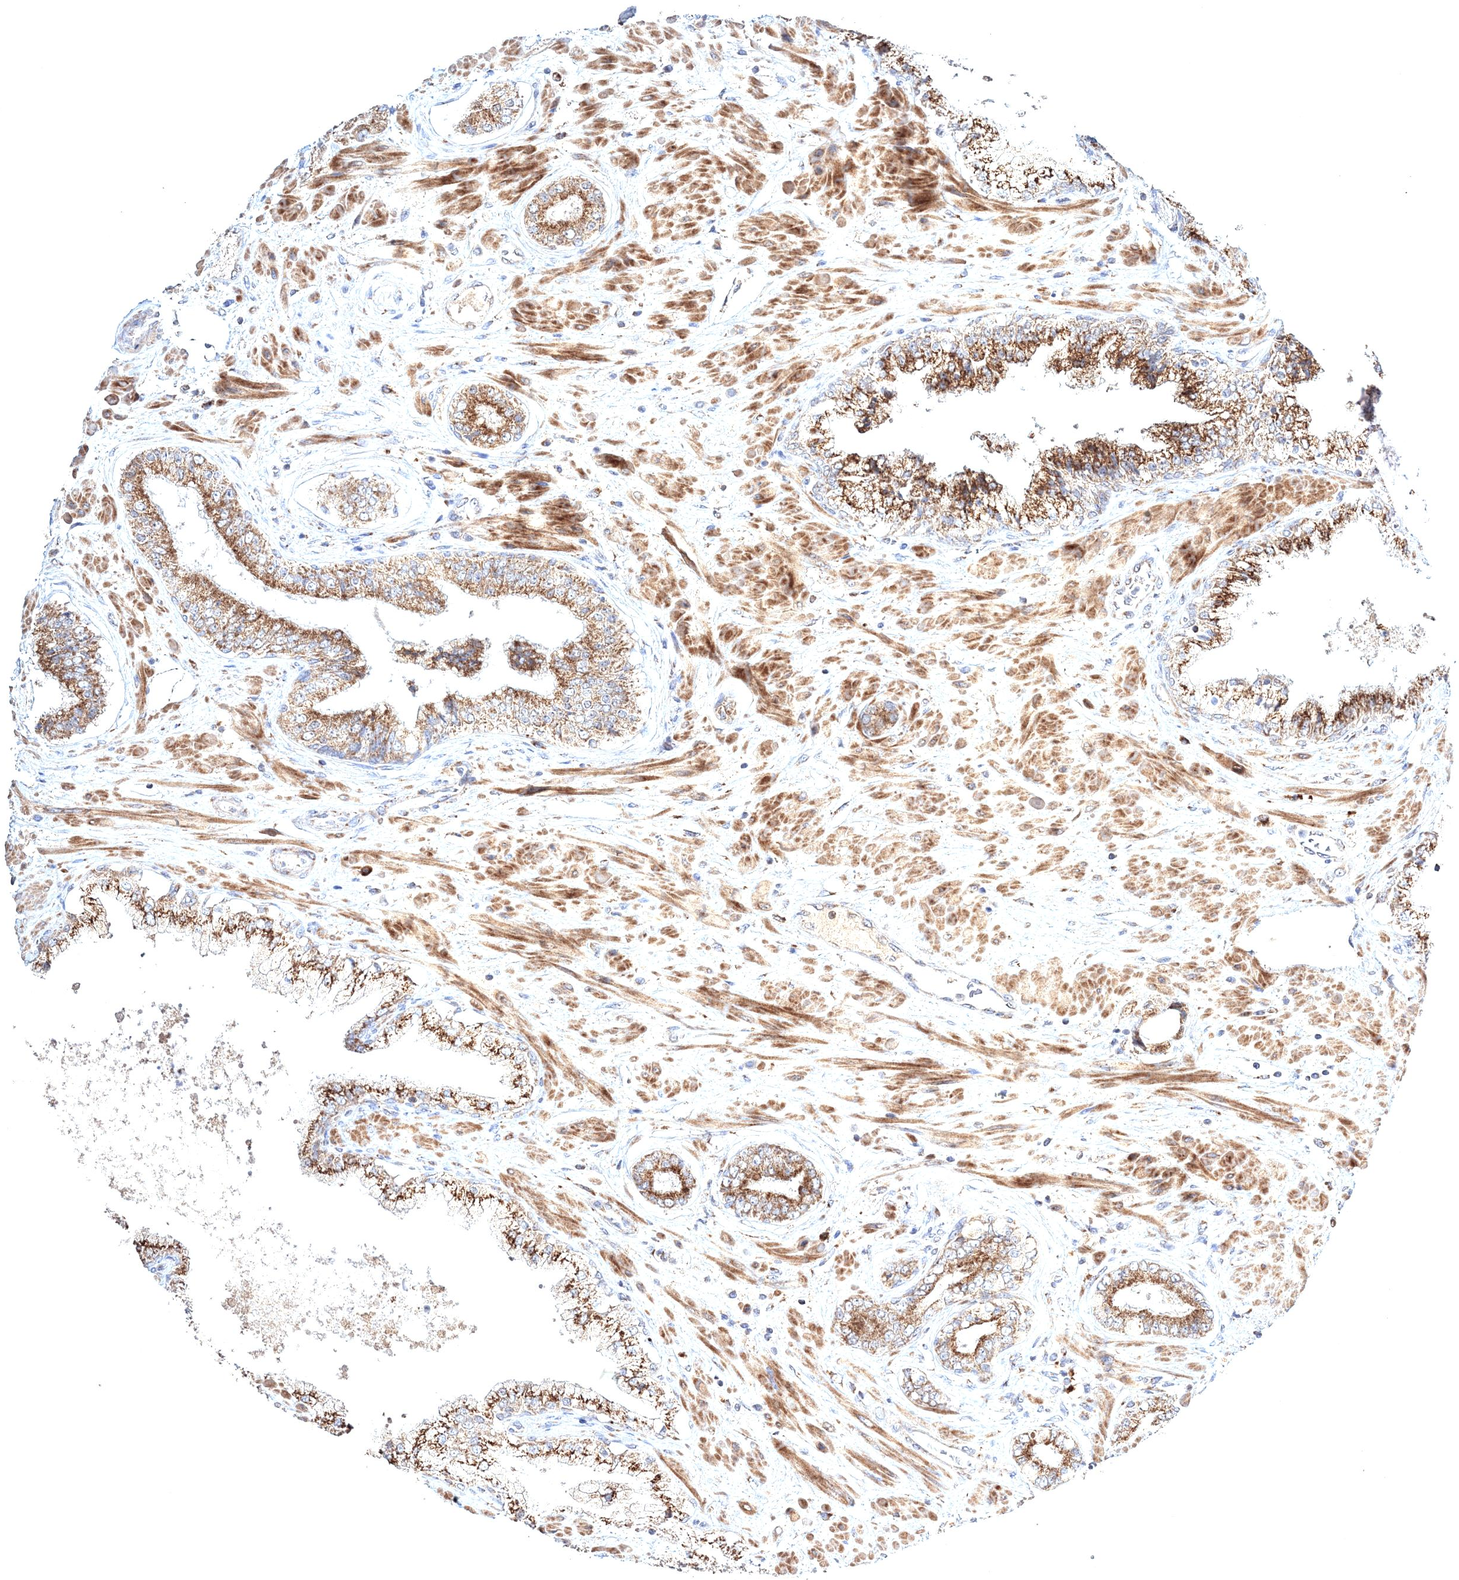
{"staining": {"intensity": "moderate", "quantity": ">75%", "location": "cytoplasmic/membranous"}, "tissue": "prostate cancer", "cell_type": "Tumor cells", "image_type": "cancer", "snomed": [{"axis": "morphology", "description": "Normal tissue, NOS"}, {"axis": "morphology", "description": "Adenocarcinoma, High grade"}, {"axis": "topography", "description": "Prostate"}, {"axis": "topography", "description": "Peripheral nerve tissue"}], "caption": "Immunohistochemistry (DAB (3,3'-diaminobenzidine)) staining of human prostate adenocarcinoma (high-grade) exhibits moderate cytoplasmic/membranous protein staining in approximately >75% of tumor cells.", "gene": "PEX13", "patient": {"sex": "male", "age": 59}}